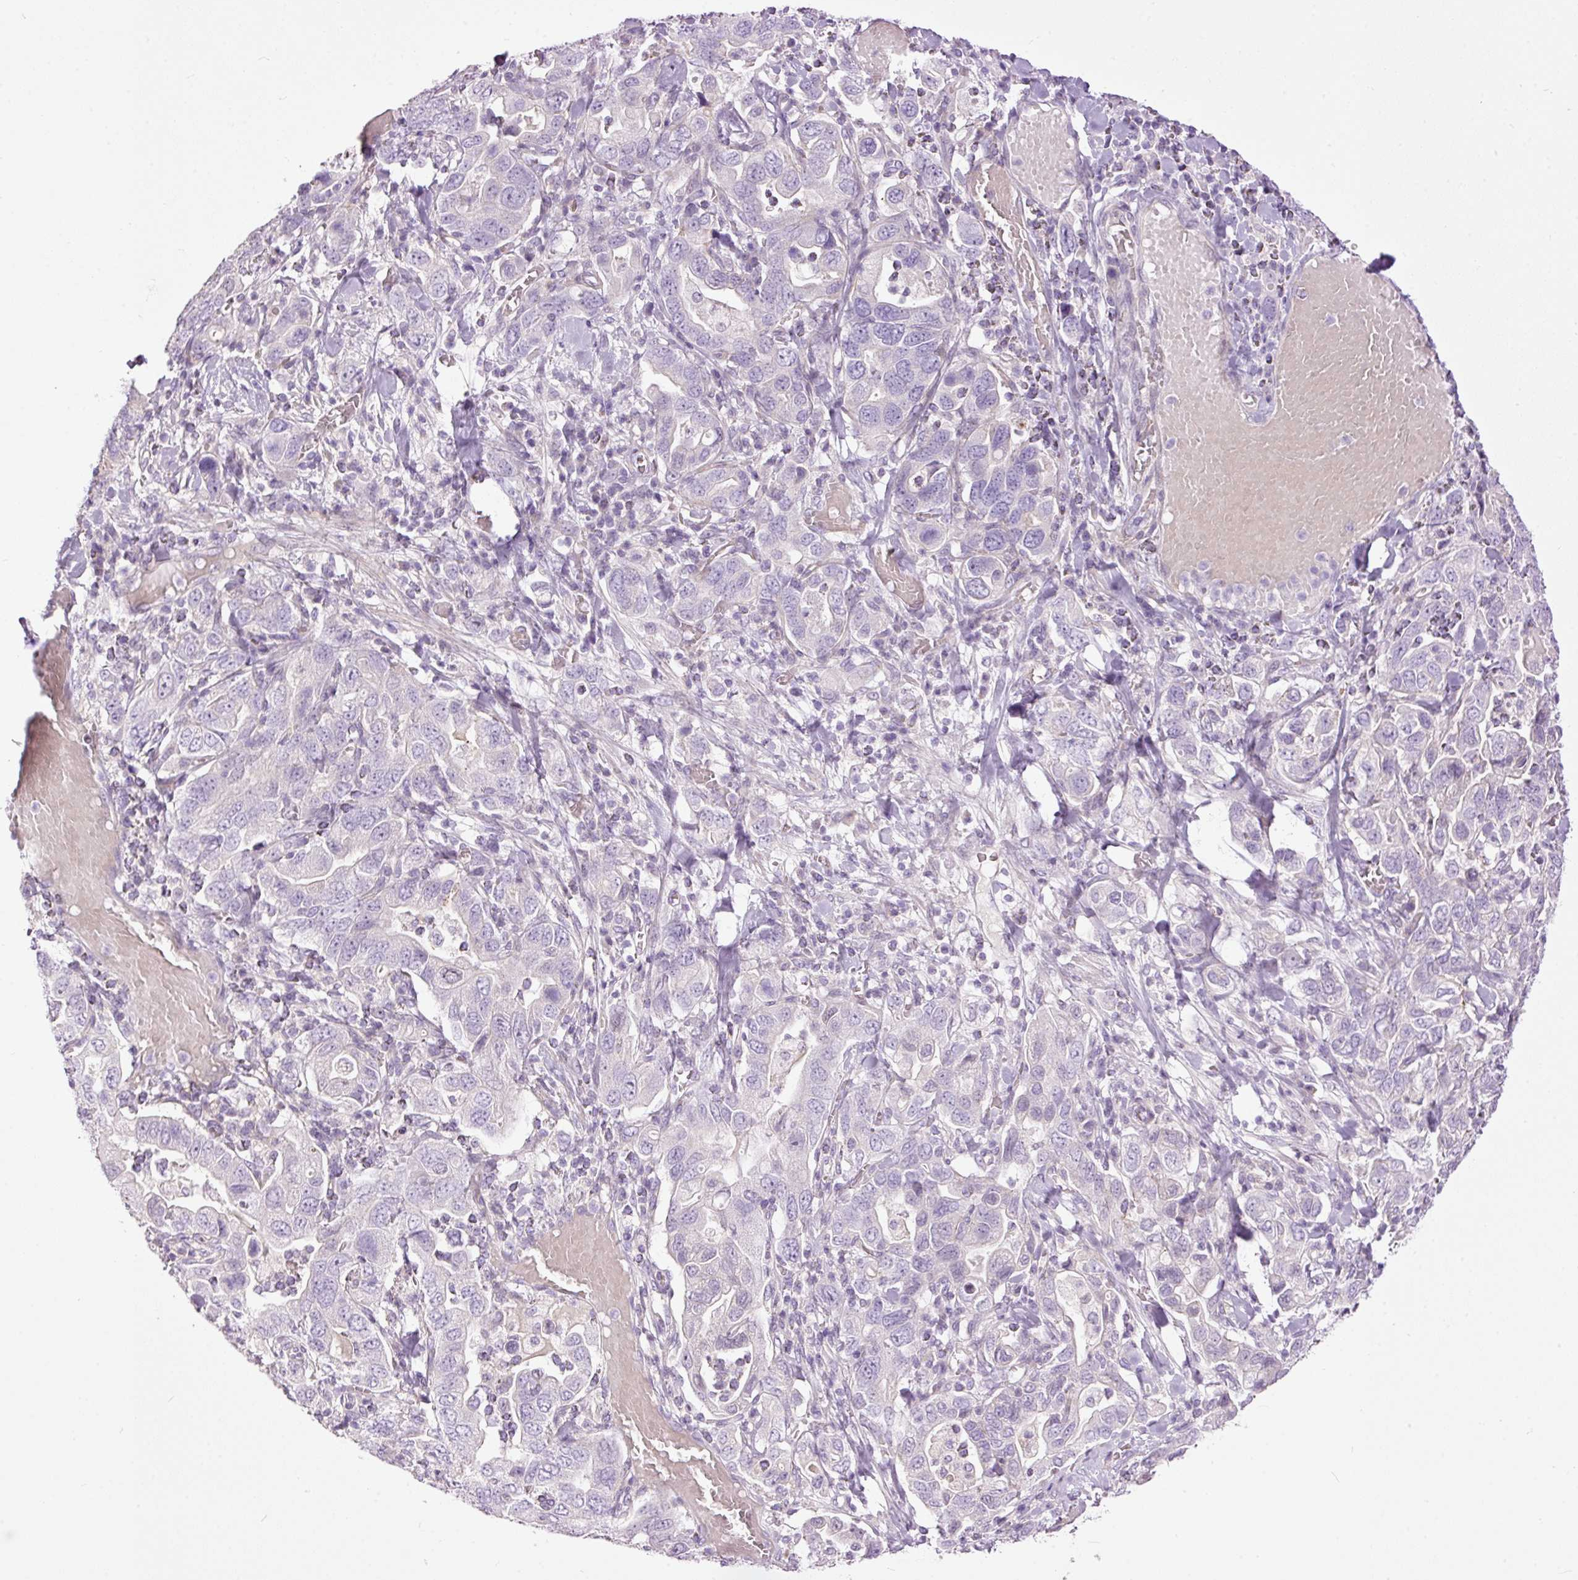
{"staining": {"intensity": "negative", "quantity": "none", "location": "none"}, "tissue": "stomach cancer", "cell_type": "Tumor cells", "image_type": "cancer", "snomed": [{"axis": "morphology", "description": "Adenocarcinoma, NOS"}, {"axis": "topography", "description": "Stomach, upper"}, {"axis": "topography", "description": "Stomach"}], "caption": "Immunohistochemical staining of stomach cancer displays no significant positivity in tumor cells. (Brightfield microscopy of DAB IHC at high magnification).", "gene": "FCRL4", "patient": {"sex": "male", "age": 62}}